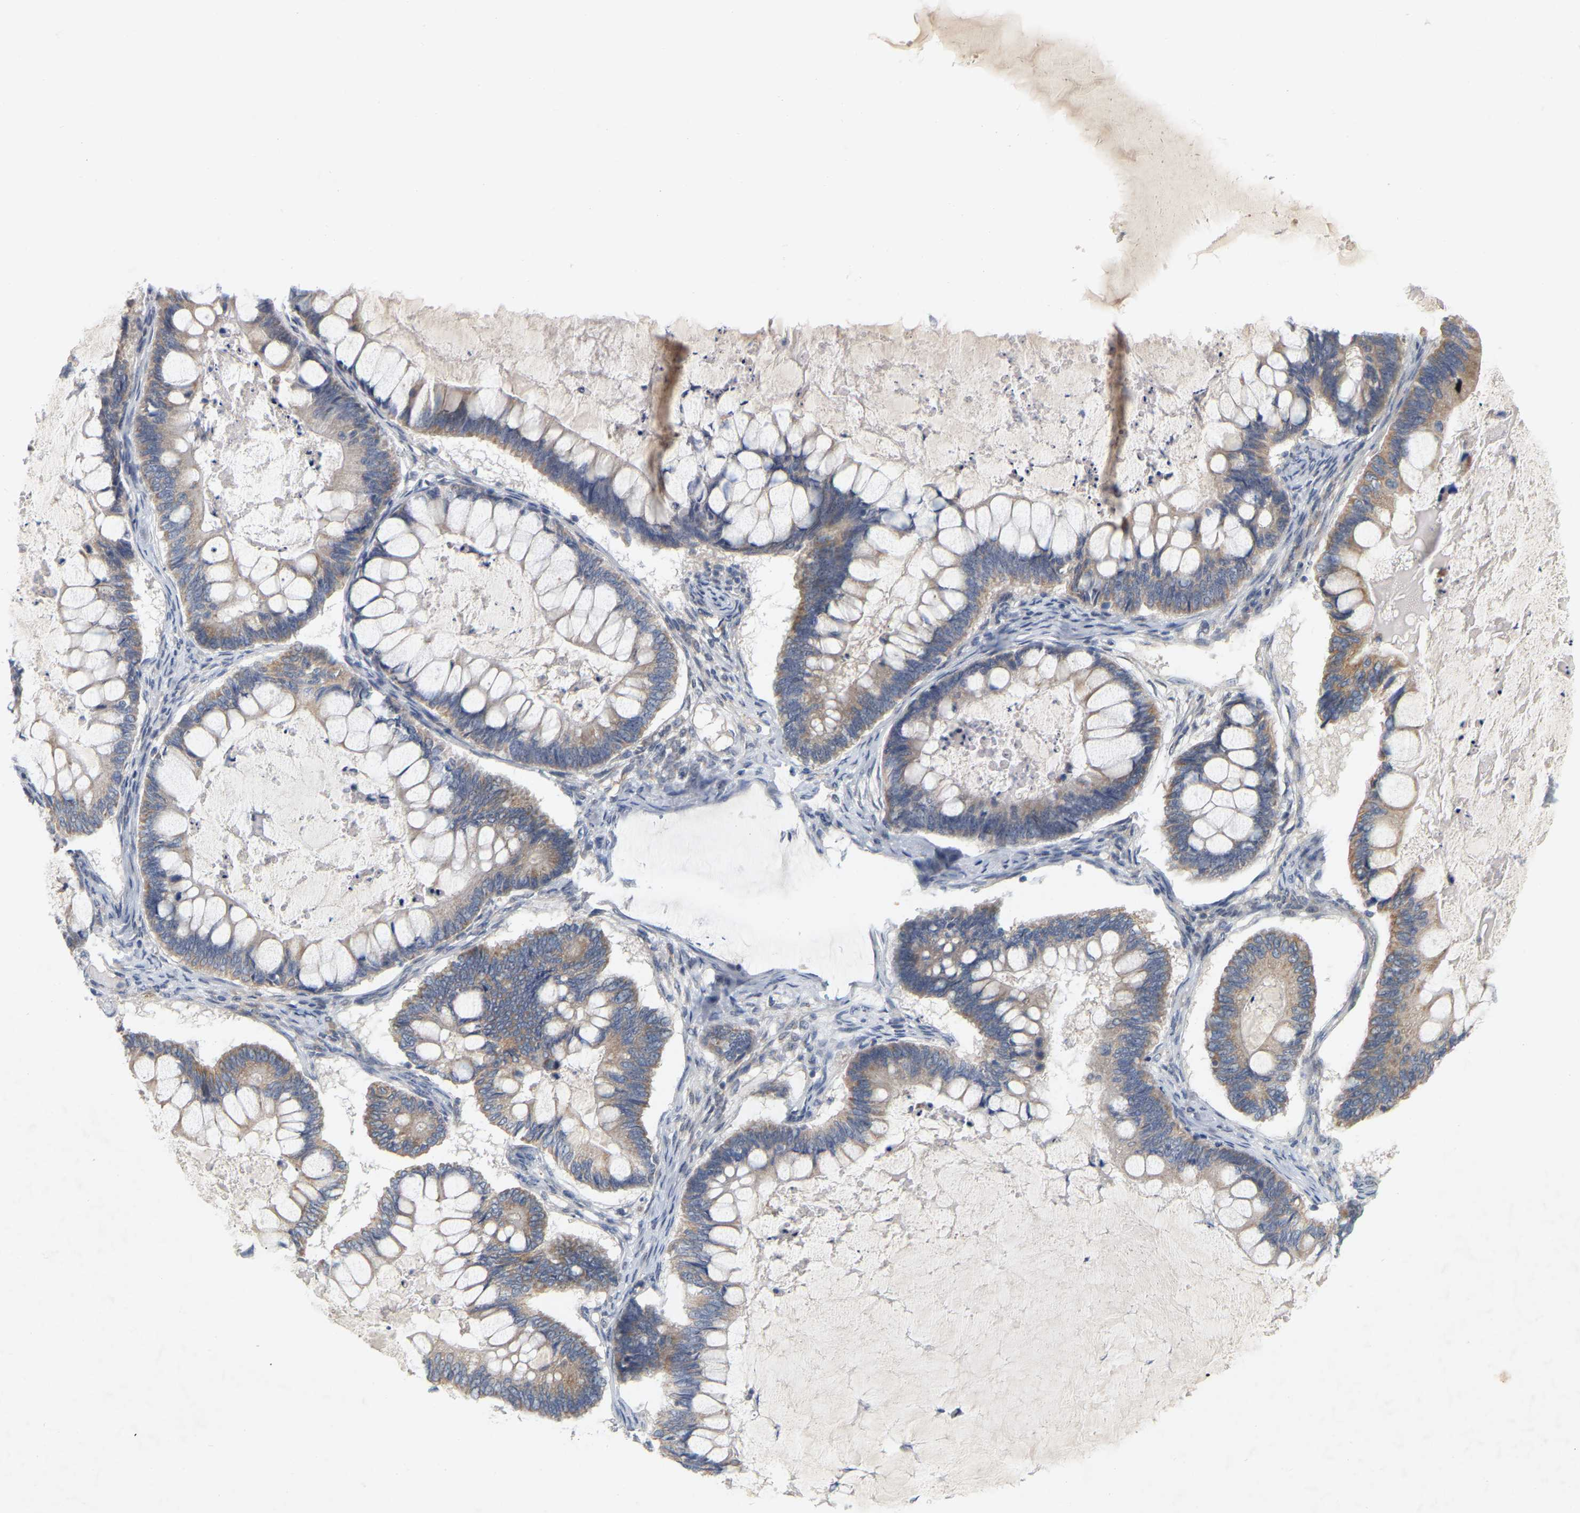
{"staining": {"intensity": "moderate", "quantity": ">75%", "location": "cytoplasmic/membranous"}, "tissue": "ovarian cancer", "cell_type": "Tumor cells", "image_type": "cancer", "snomed": [{"axis": "morphology", "description": "Cystadenocarcinoma, mucinous, NOS"}, {"axis": "topography", "description": "Ovary"}], "caption": "This is an image of IHC staining of ovarian cancer, which shows moderate positivity in the cytoplasmic/membranous of tumor cells.", "gene": "MINDY4", "patient": {"sex": "female", "age": 61}}